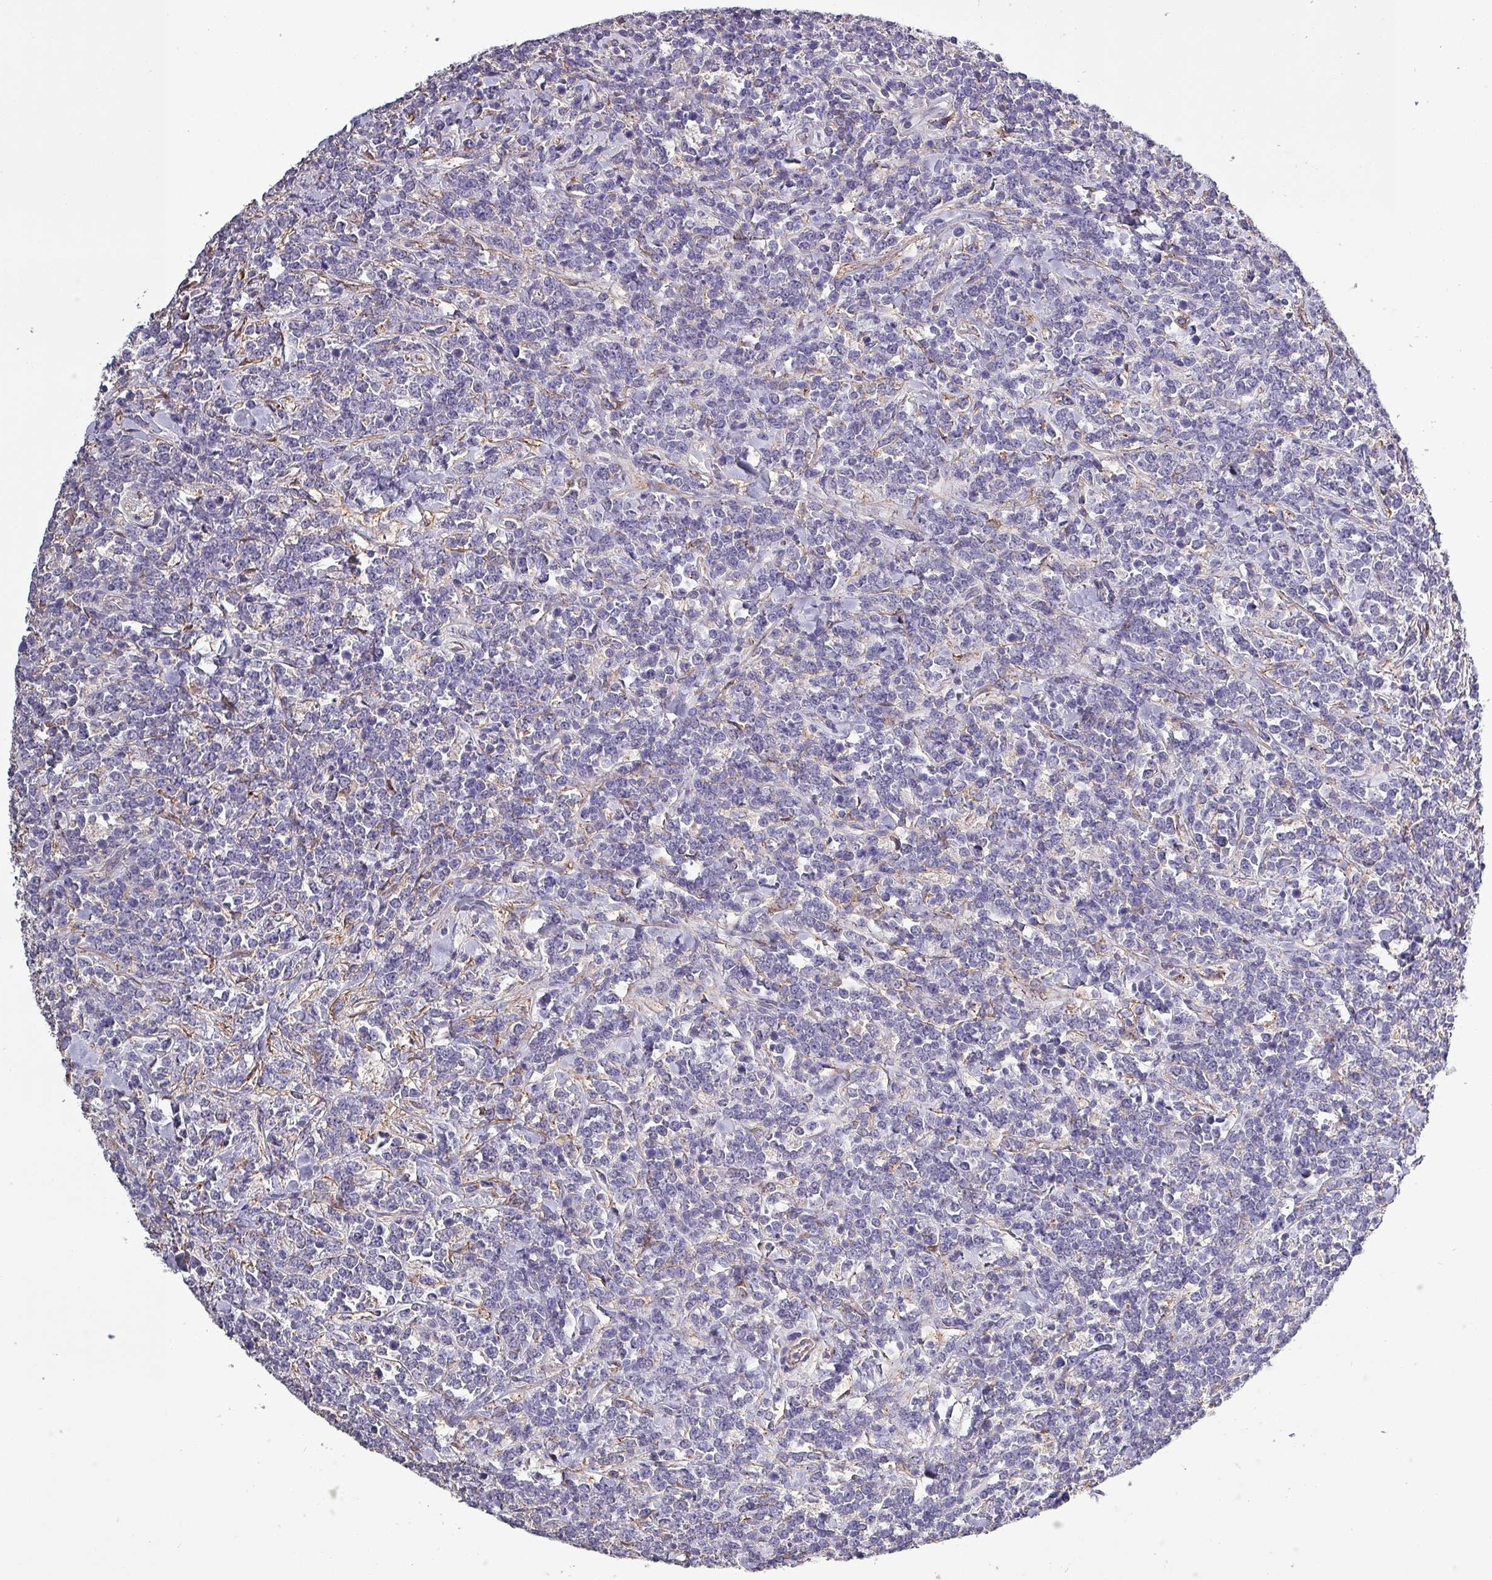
{"staining": {"intensity": "negative", "quantity": "none", "location": "none"}, "tissue": "lymphoma", "cell_type": "Tumor cells", "image_type": "cancer", "snomed": [{"axis": "morphology", "description": "Malignant lymphoma, non-Hodgkin's type, High grade"}, {"axis": "topography", "description": "Small intestine"}, {"axis": "topography", "description": "Colon"}], "caption": "This is a histopathology image of IHC staining of lymphoma, which shows no positivity in tumor cells.", "gene": "HTRA4", "patient": {"sex": "male", "age": 8}}